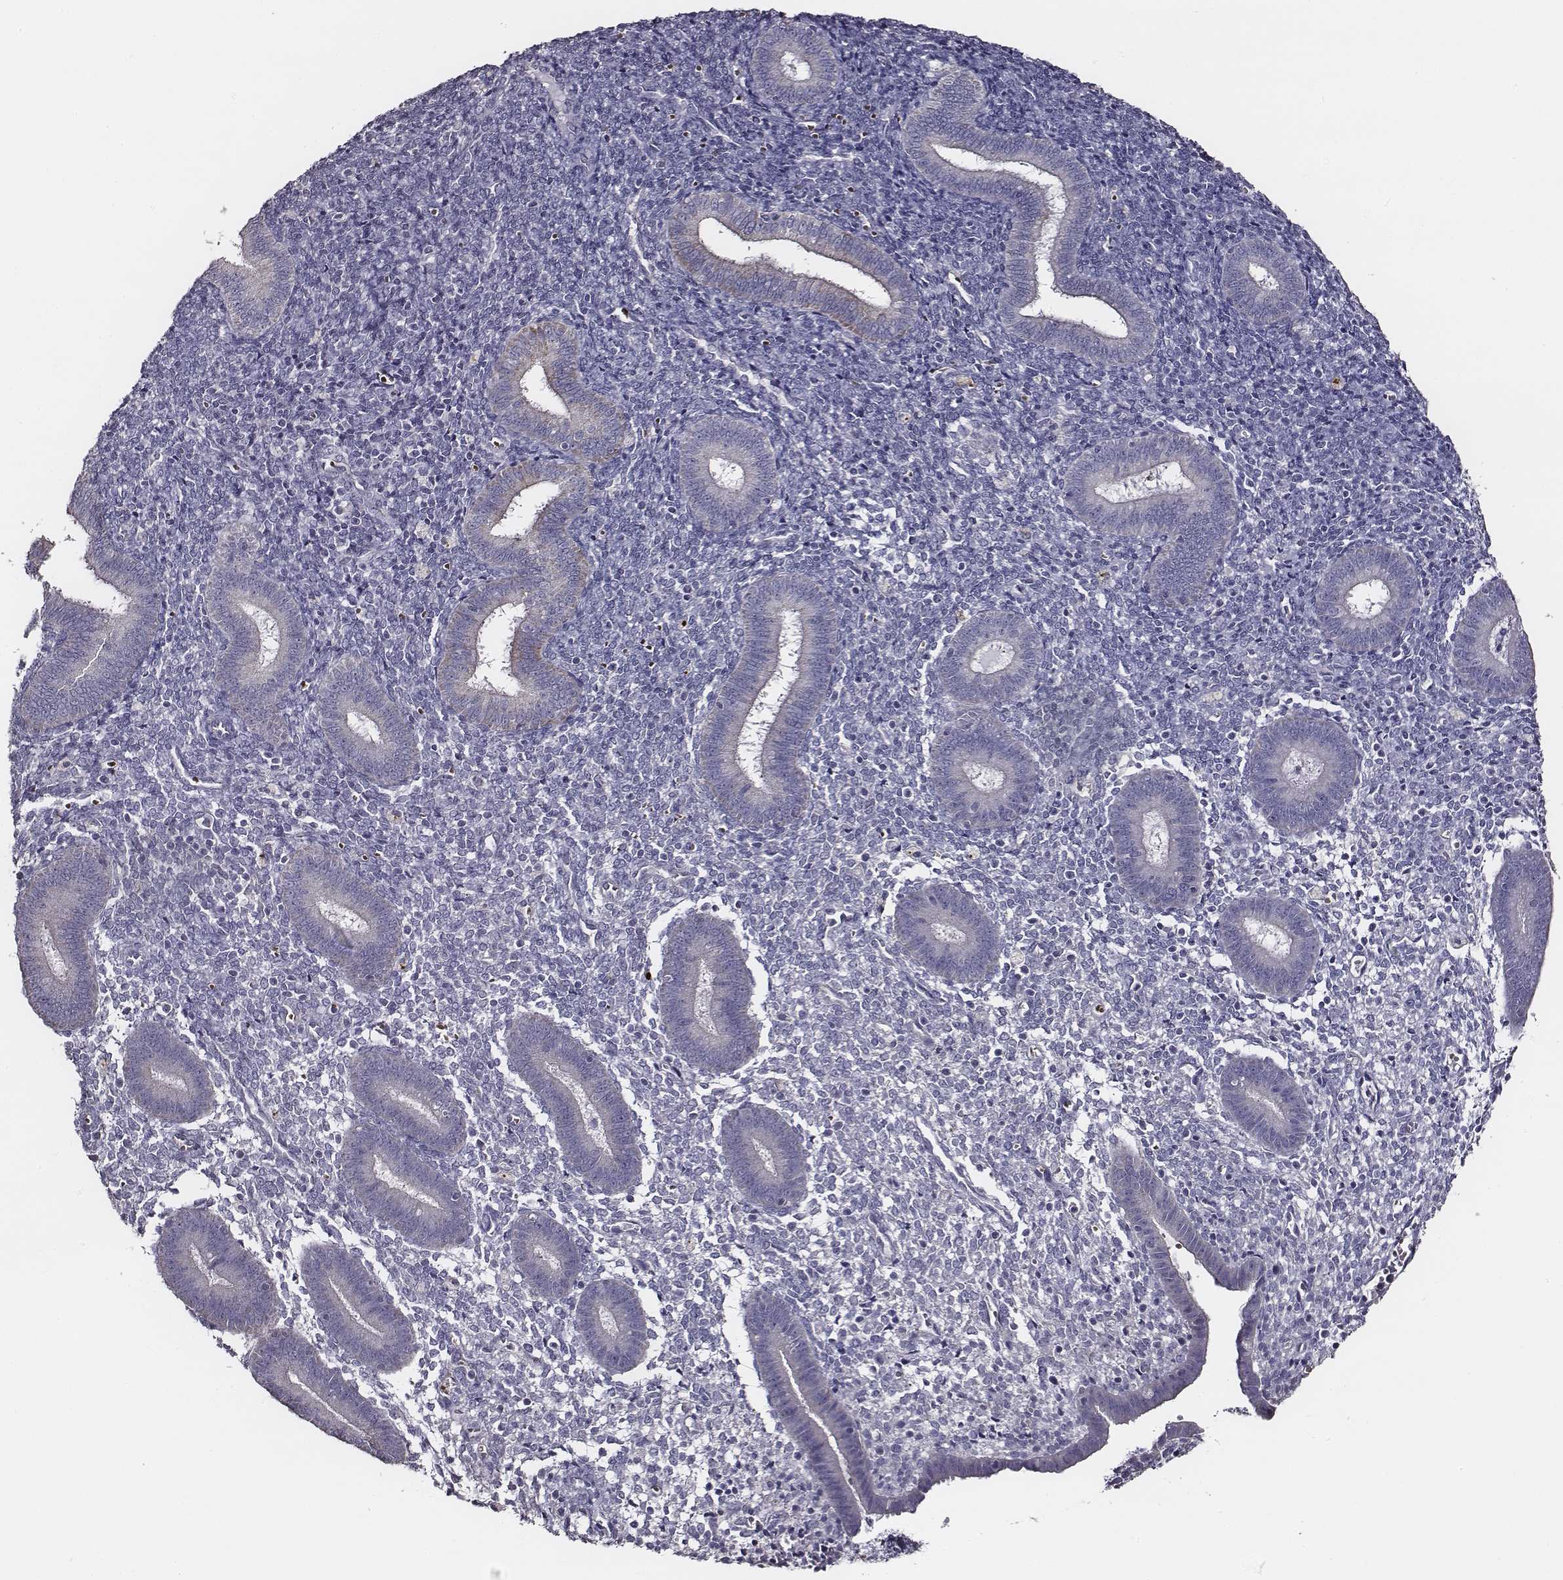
{"staining": {"intensity": "negative", "quantity": "none", "location": "none"}, "tissue": "endometrium", "cell_type": "Cells in endometrial stroma", "image_type": "normal", "snomed": [{"axis": "morphology", "description": "Normal tissue, NOS"}, {"axis": "topography", "description": "Endometrium"}], "caption": "Immunohistochemistry (IHC) image of unremarkable endometrium stained for a protein (brown), which reveals no staining in cells in endometrial stroma.", "gene": "AADAT", "patient": {"sex": "female", "age": 25}}